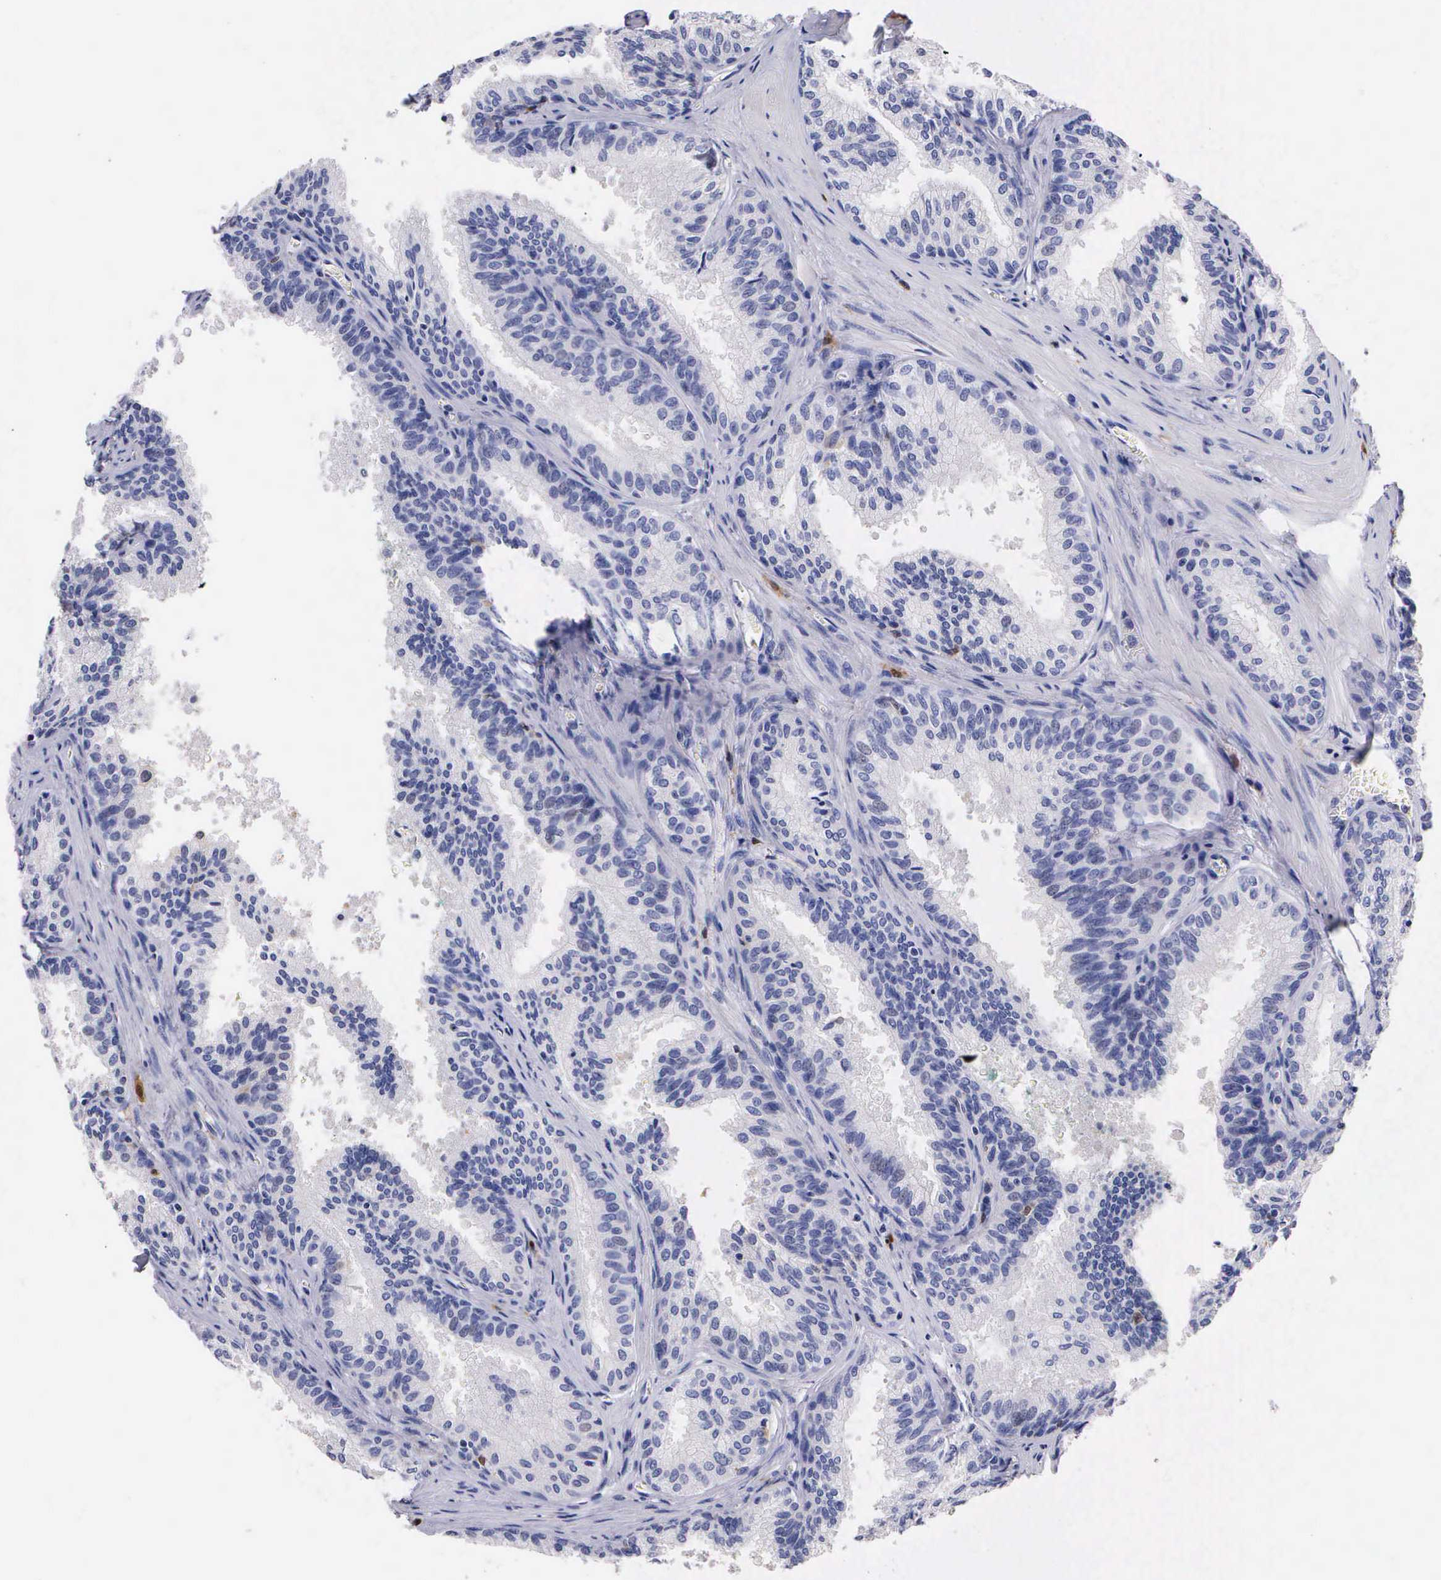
{"staining": {"intensity": "negative", "quantity": "none", "location": "none"}, "tissue": "prostate", "cell_type": "Glandular cells", "image_type": "normal", "snomed": [{"axis": "morphology", "description": "Normal tissue, NOS"}, {"axis": "topography", "description": "Prostate"}], "caption": "This image is of normal prostate stained with immunohistochemistry to label a protein in brown with the nuclei are counter-stained blue. There is no positivity in glandular cells.", "gene": "RENBP", "patient": {"sex": "male", "age": 68}}